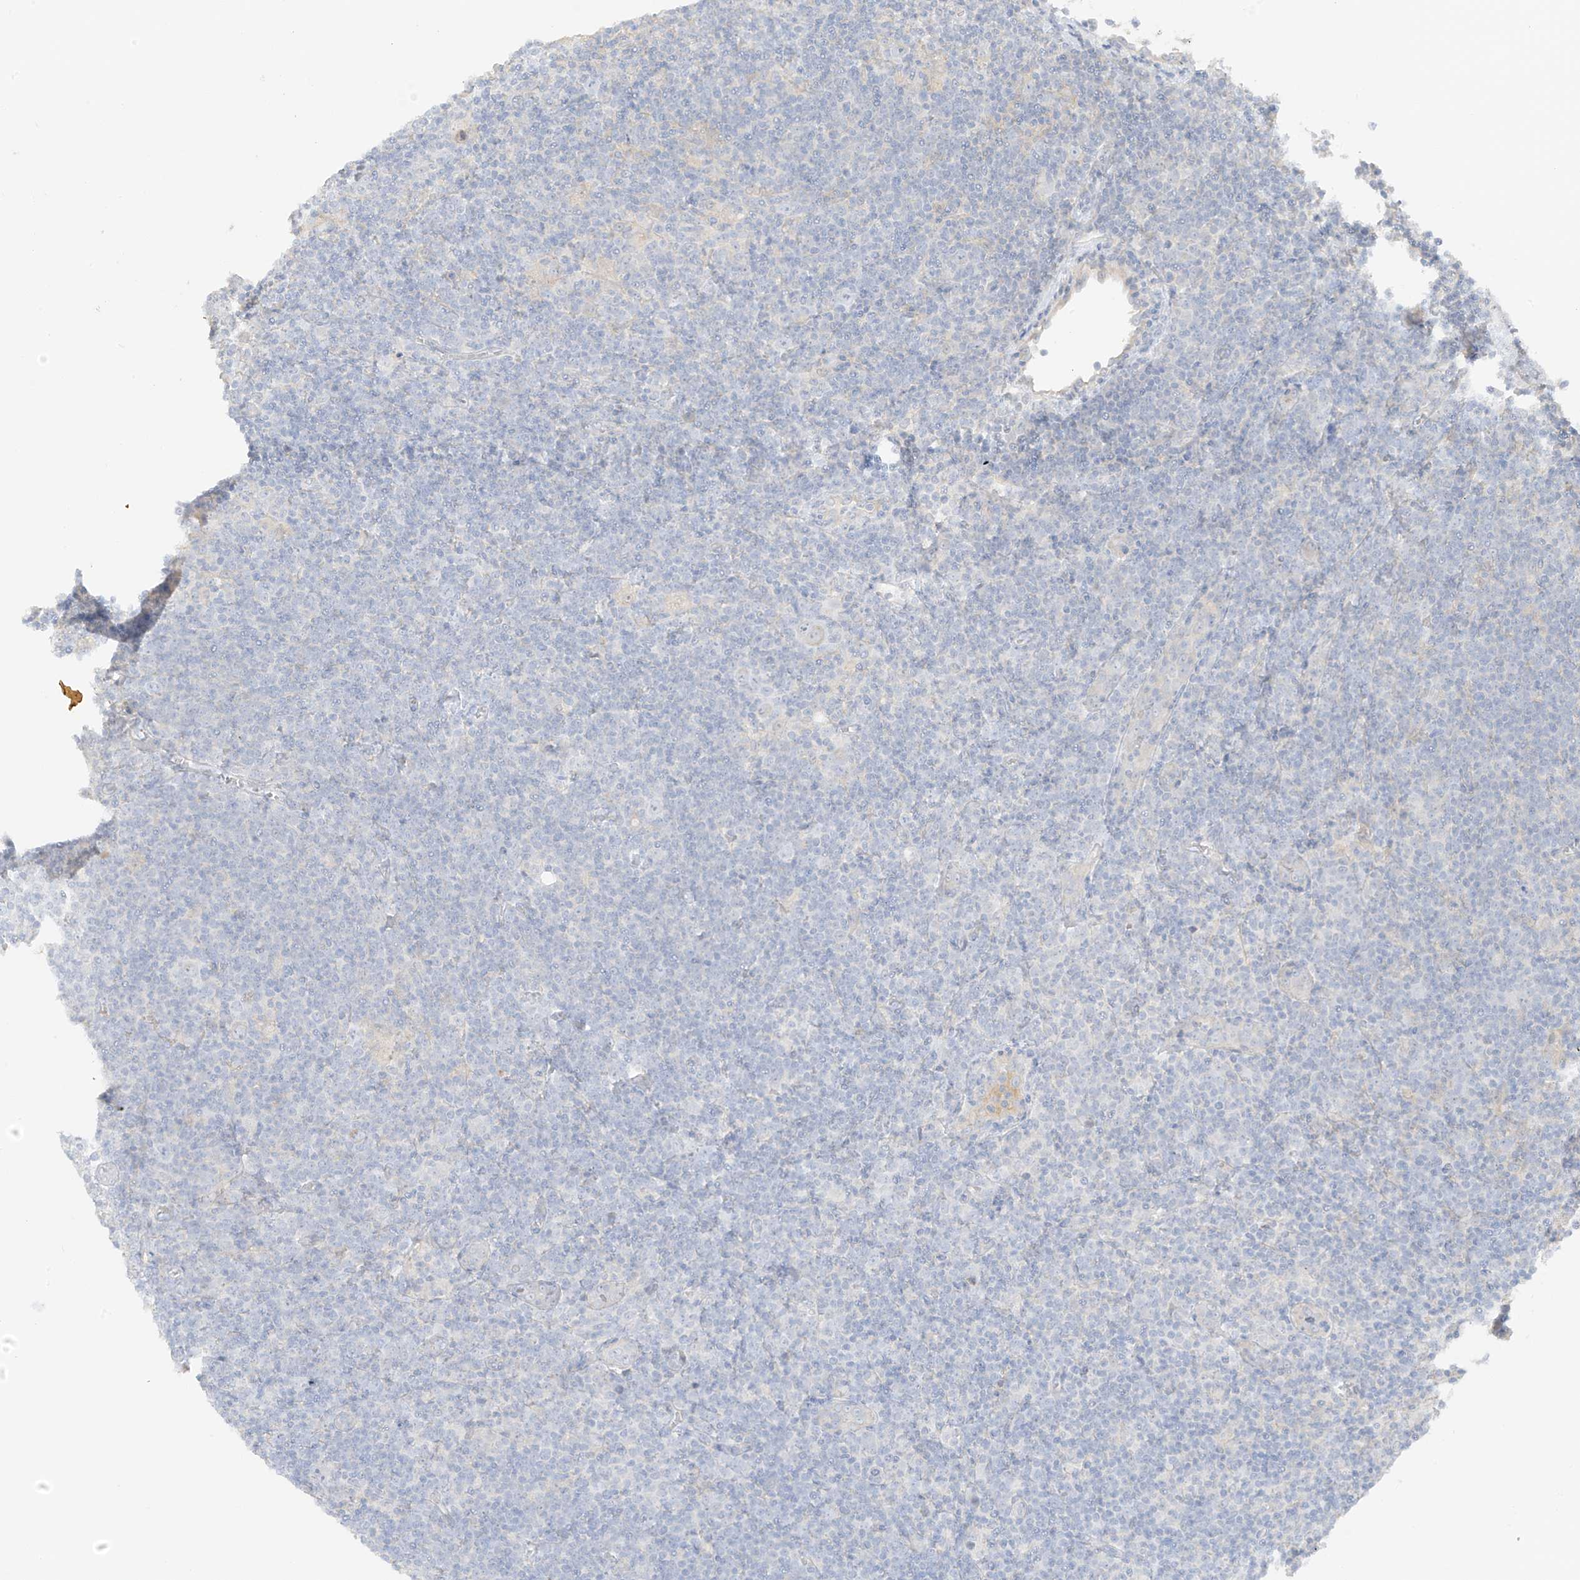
{"staining": {"intensity": "negative", "quantity": "none", "location": "none"}, "tissue": "lymphoma", "cell_type": "Tumor cells", "image_type": "cancer", "snomed": [{"axis": "morphology", "description": "Hodgkin's disease, NOS"}, {"axis": "topography", "description": "Lymph node"}], "caption": "The histopathology image displays no staining of tumor cells in lymphoma. (DAB (3,3'-diaminobenzidine) immunohistochemistry visualized using brightfield microscopy, high magnification).", "gene": "ZBTB41", "patient": {"sex": "female", "age": 57}}